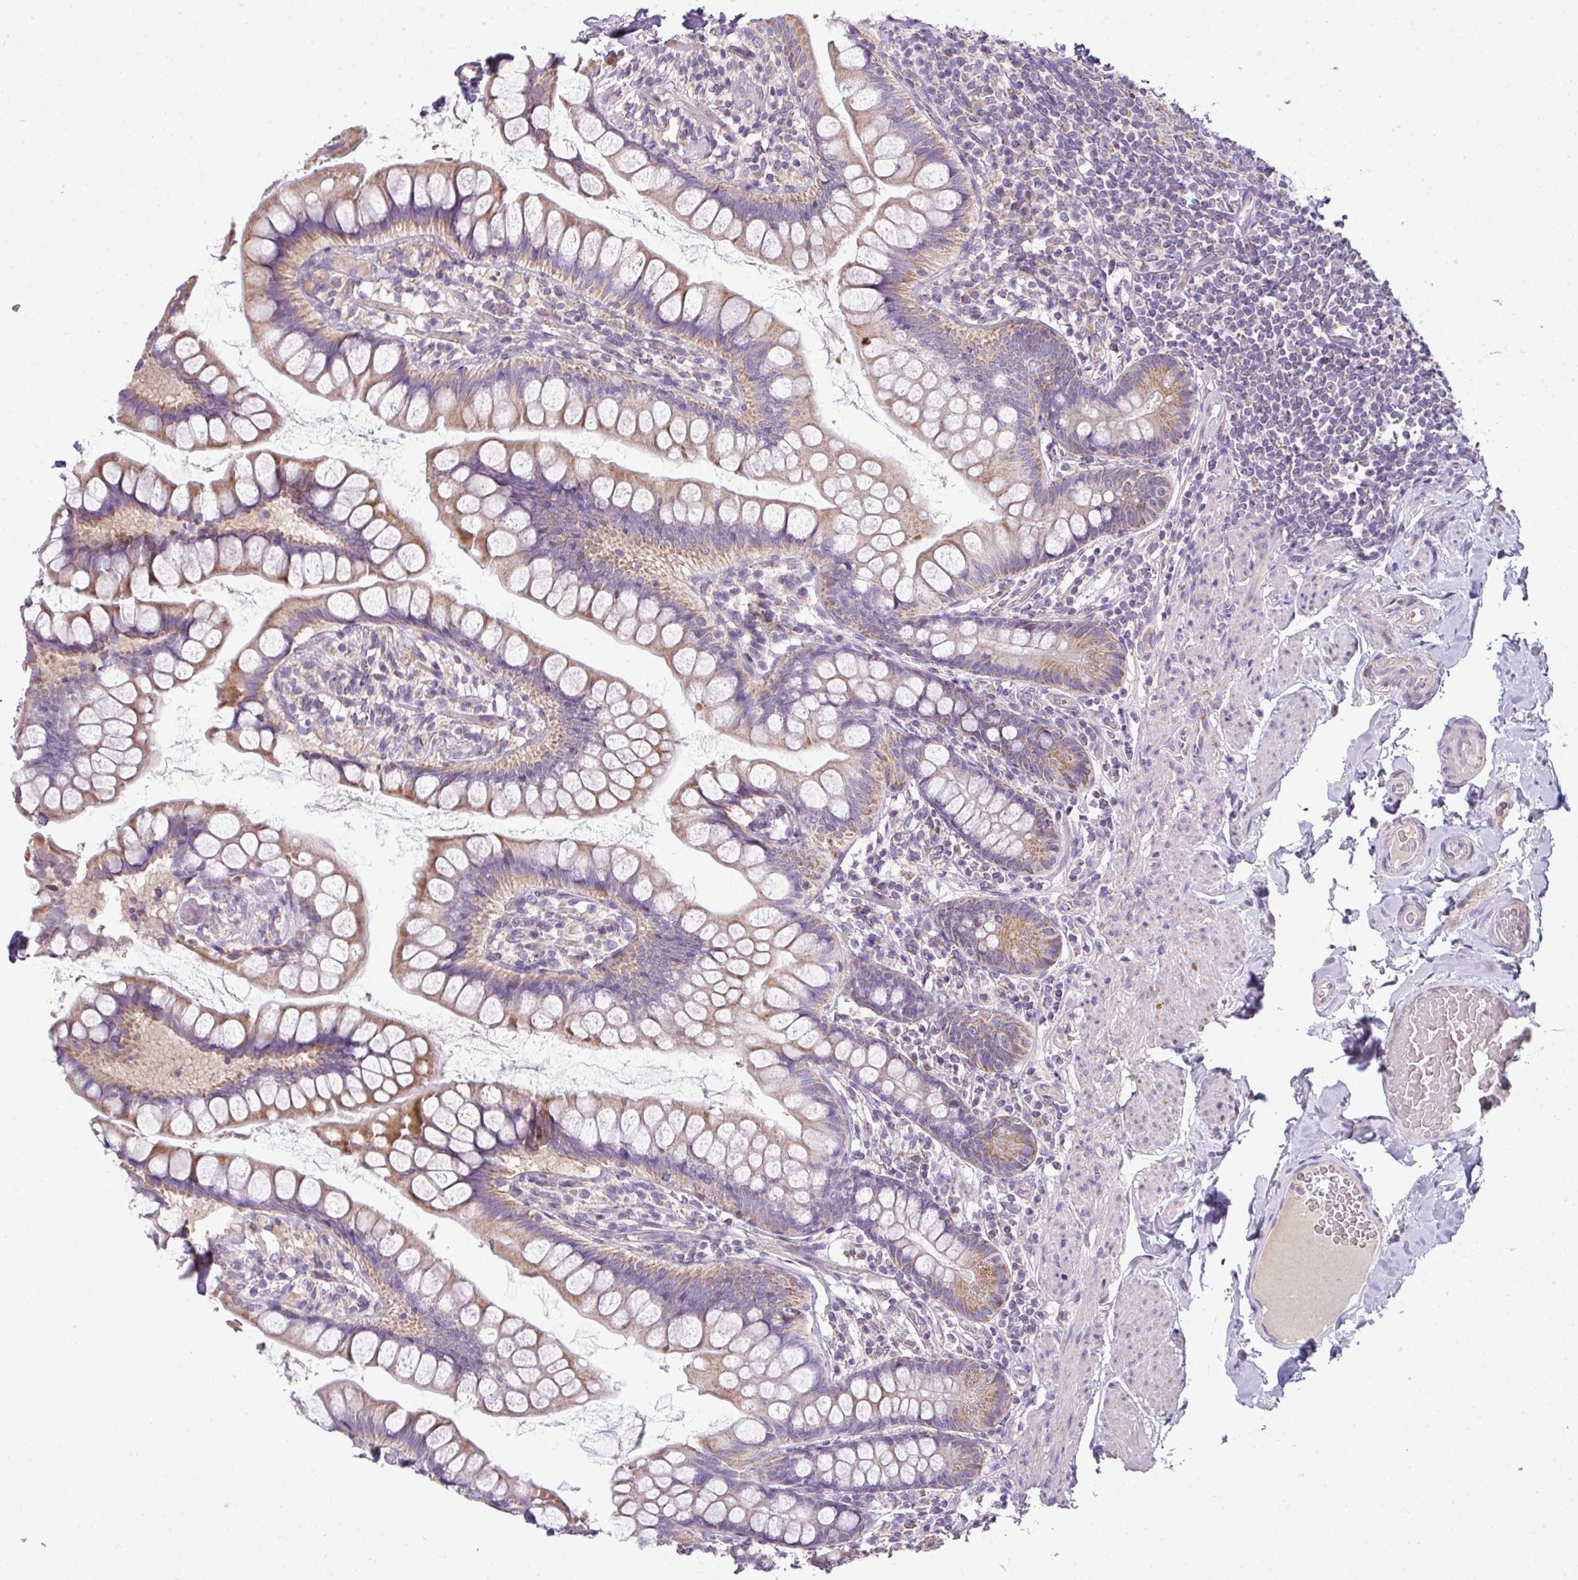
{"staining": {"intensity": "moderate", "quantity": ">75%", "location": "cytoplasmic/membranous"}, "tissue": "small intestine", "cell_type": "Glandular cells", "image_type": "normal", "snomed": [{"axis": "morphology", "description": "Normal tissue, NOS"}, {"axis": "topography", "description": "Small intestine"}], "caption": "This micrograph displays immunohistochemistry (IHC) staining of benign small intestine, with medium moderate cytoplasmic/membranous expression in approximately >75% of glandular cells.", "gene": "PALS2", "patient": {"sex": "male", "age": 70}}